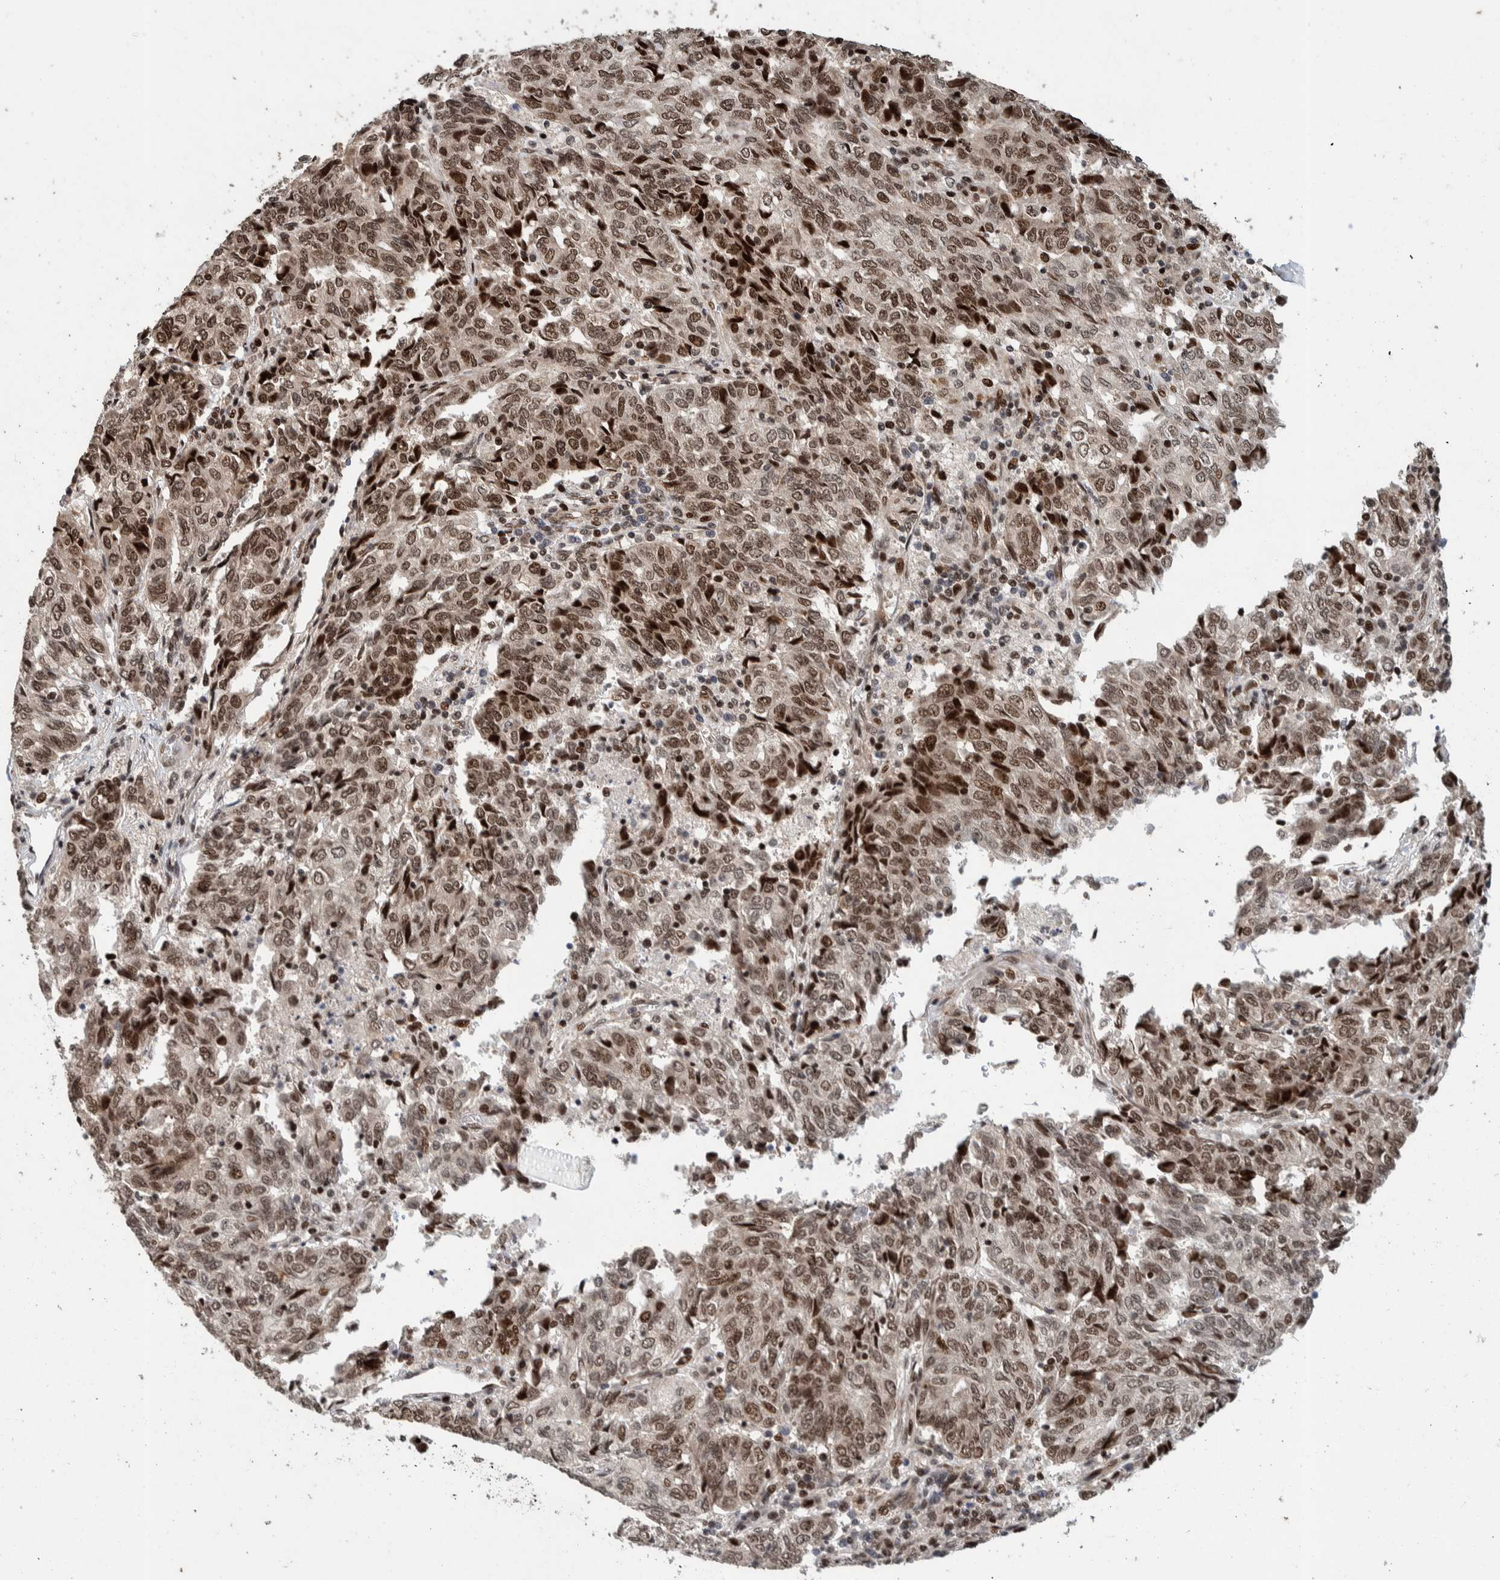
{"staining": {"intensity": "moderate", "quantity": ">75%", "location": "nuclear"}, "tissue": "endometrial cancer", "cell_type": "Tumor cells", "image_type": "cancer", "snomed": [{"axis": "morphology", "description": "Adenocarcinoma, NOS"}, {"axis": "topography", "description": "Endometrium"}], "caption": "DAB immunohistochemical staining of endometrial cancer exhibits moderate nuclear protein staining in about >75% of tumor cells.", "gene": "CHD4", "patient": {"sex": "female", "age": 80}}